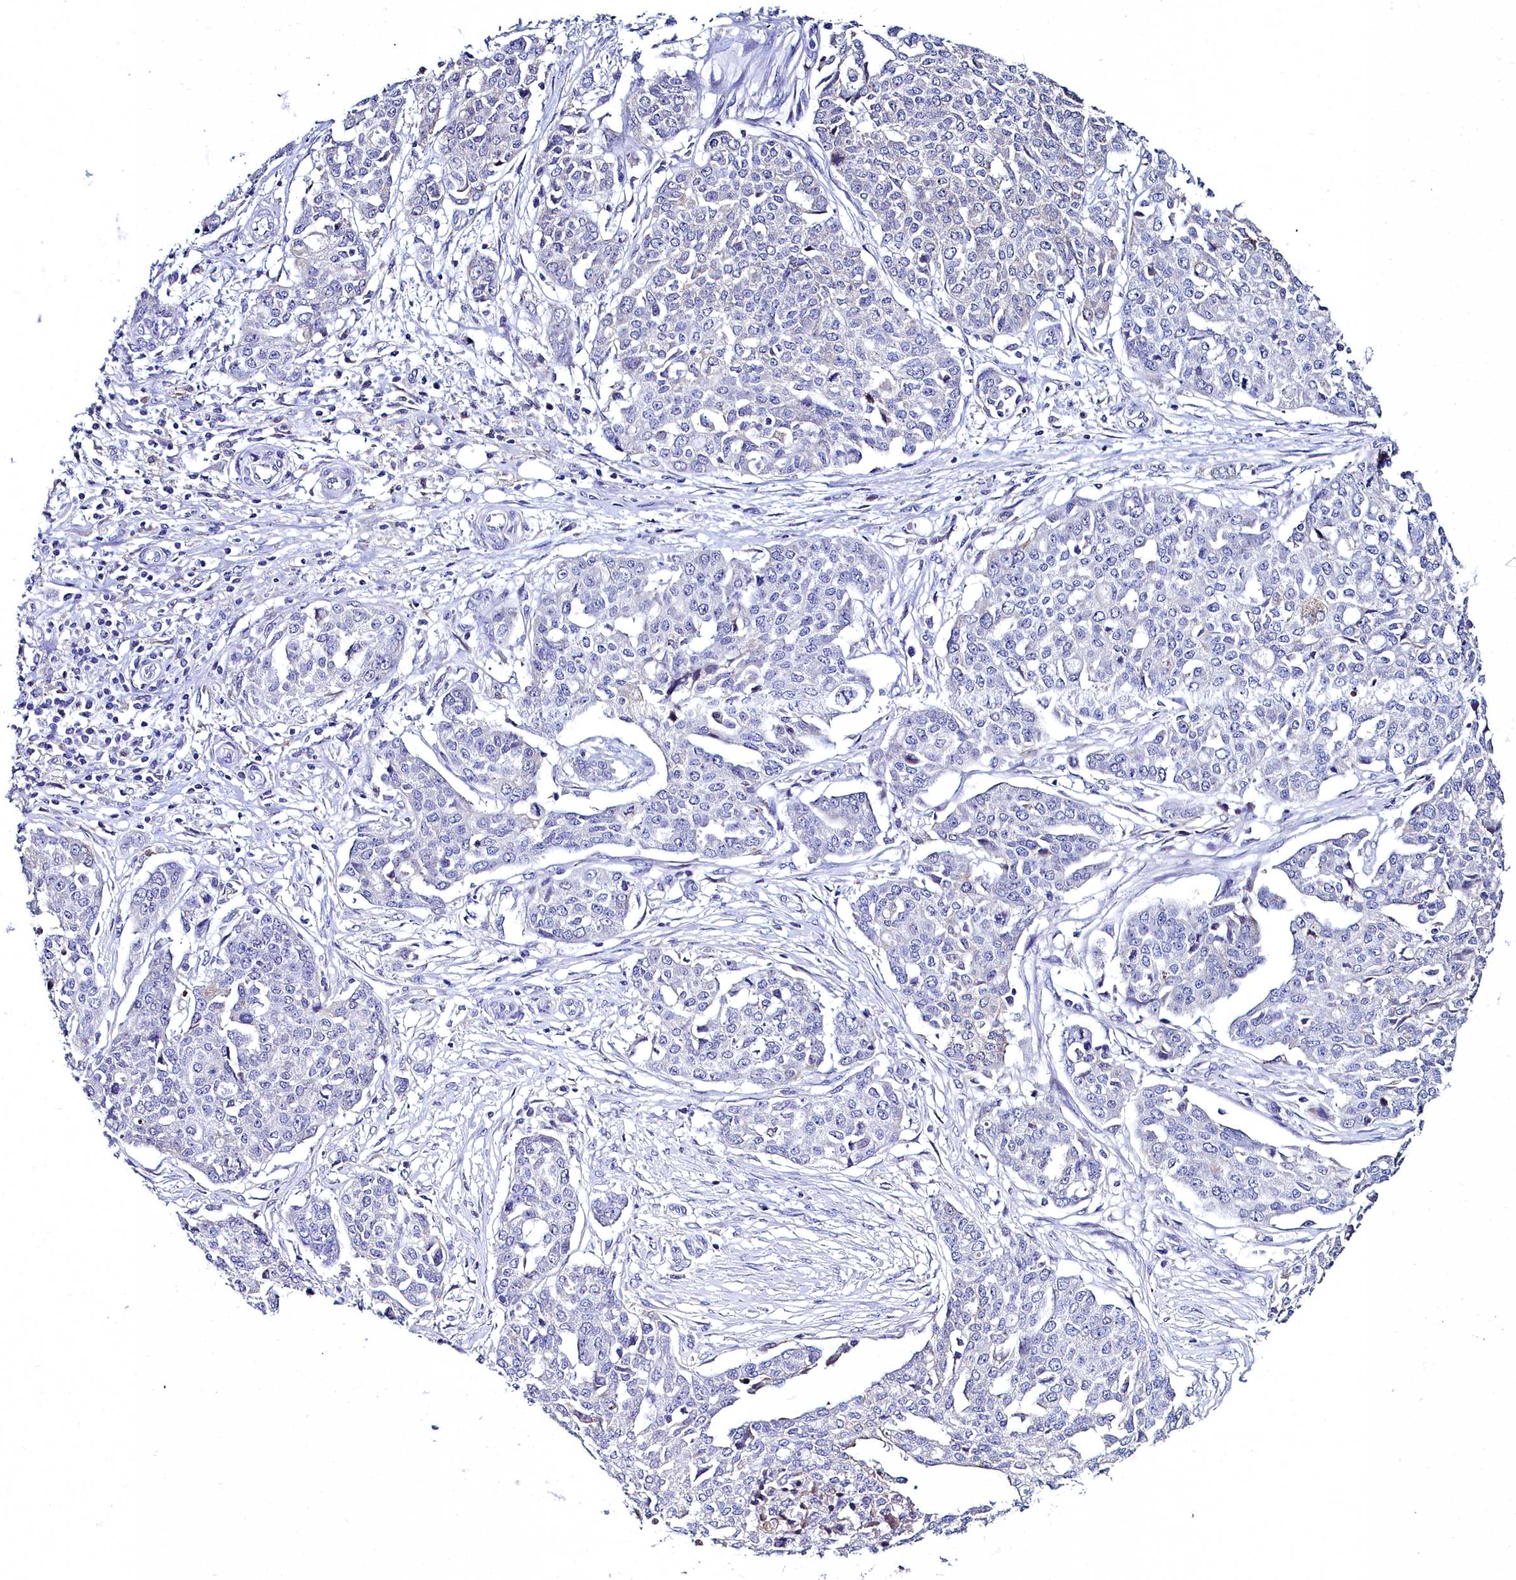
{"staining": {"intensity": "negative", "quantity": "none", "location": "none"}, "tissue": "ovarian cancer", "cell_type": "Tumor cells", "image_type": "cancer", "snomed": [{"axis": "morphology", "description": "Cystadenocarcinoma, serous, NOS"}, {"axis": "topography", "description": "Soft tissue"}, {"axis": "topography", "description": "Ovary"}], "caption": "This image is of serous cystadenocarcinoma (ovarian) stained with immunohistochemistry to label a protein in brown with the nuclei are counter-stained blue. There is no expression in tumor cells. (Stains: DAB immunohistochemistry (IHC) with hematoxylin counter stain, Microscopy: brightfield microscopy at high magnification).", "gene": "ELAPOR2", "patient": {"sex": "female", "age": 57}}